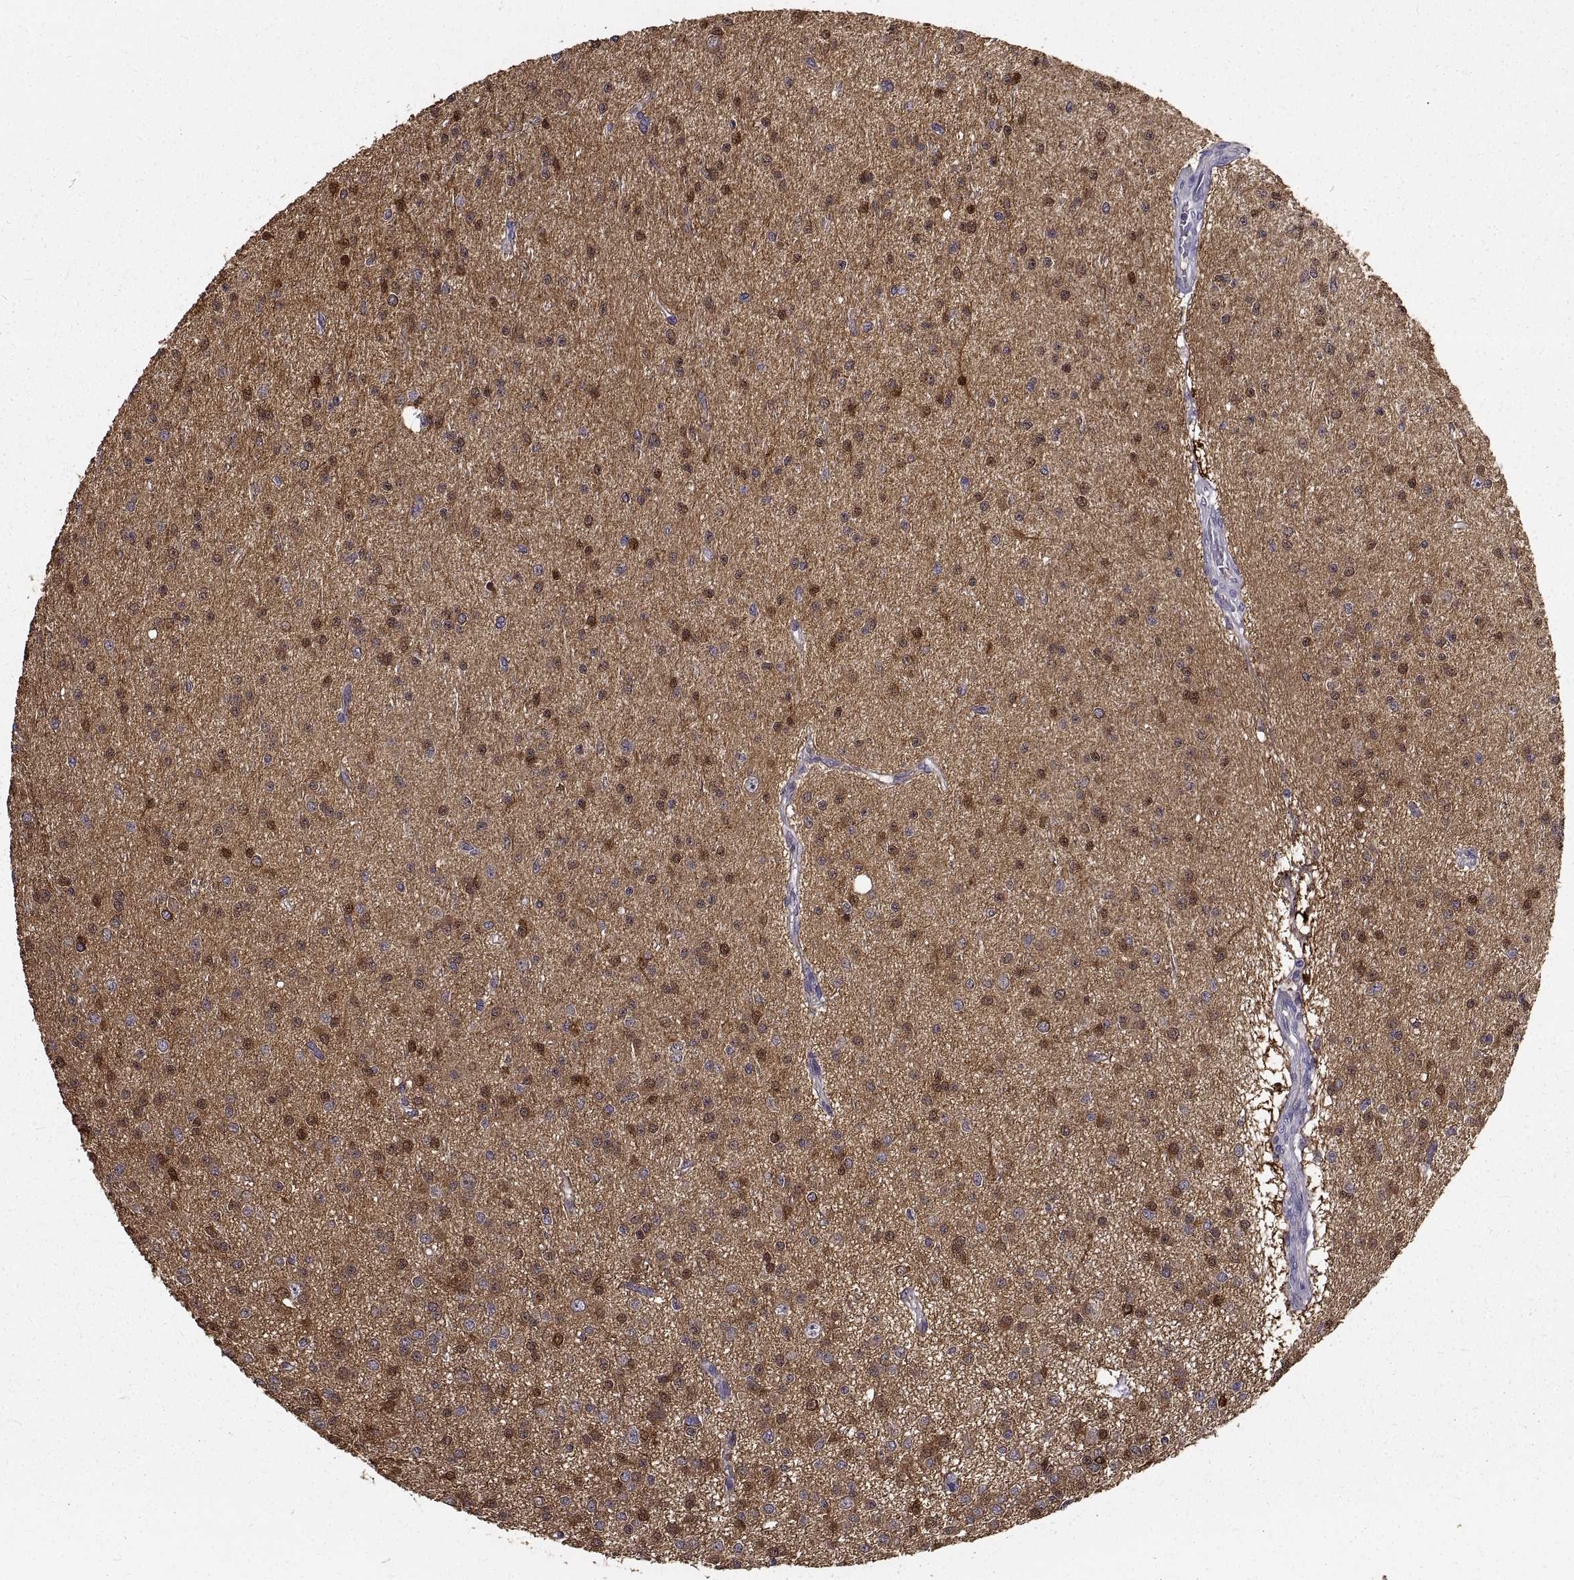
{"staining": {"intensity": "moderate", "quantity": "25%-75%", "location": "cytoplasmic/membranous"}, "tissue": "glioma", "cell_type": "Tumor cells", "image_type": "cancer", "snomed": [{"axis": "morphology", "description": "Glioma, malignant, Low grade"}, {"axis": "topography", "description": "Brain"}], "caption": "A medium amount of moderate cytoplasmic/membranous expression is present in about 25%-75% of tumor cells in glioma tissue. The staining was performed using DAB (3,3'-diaminobenzidine), with brown indicating positive protein expression. Nuclei are stained blue with hematoxylin.", "gene": "PEA15", "patient": {"sex": "male", "age": 27}}